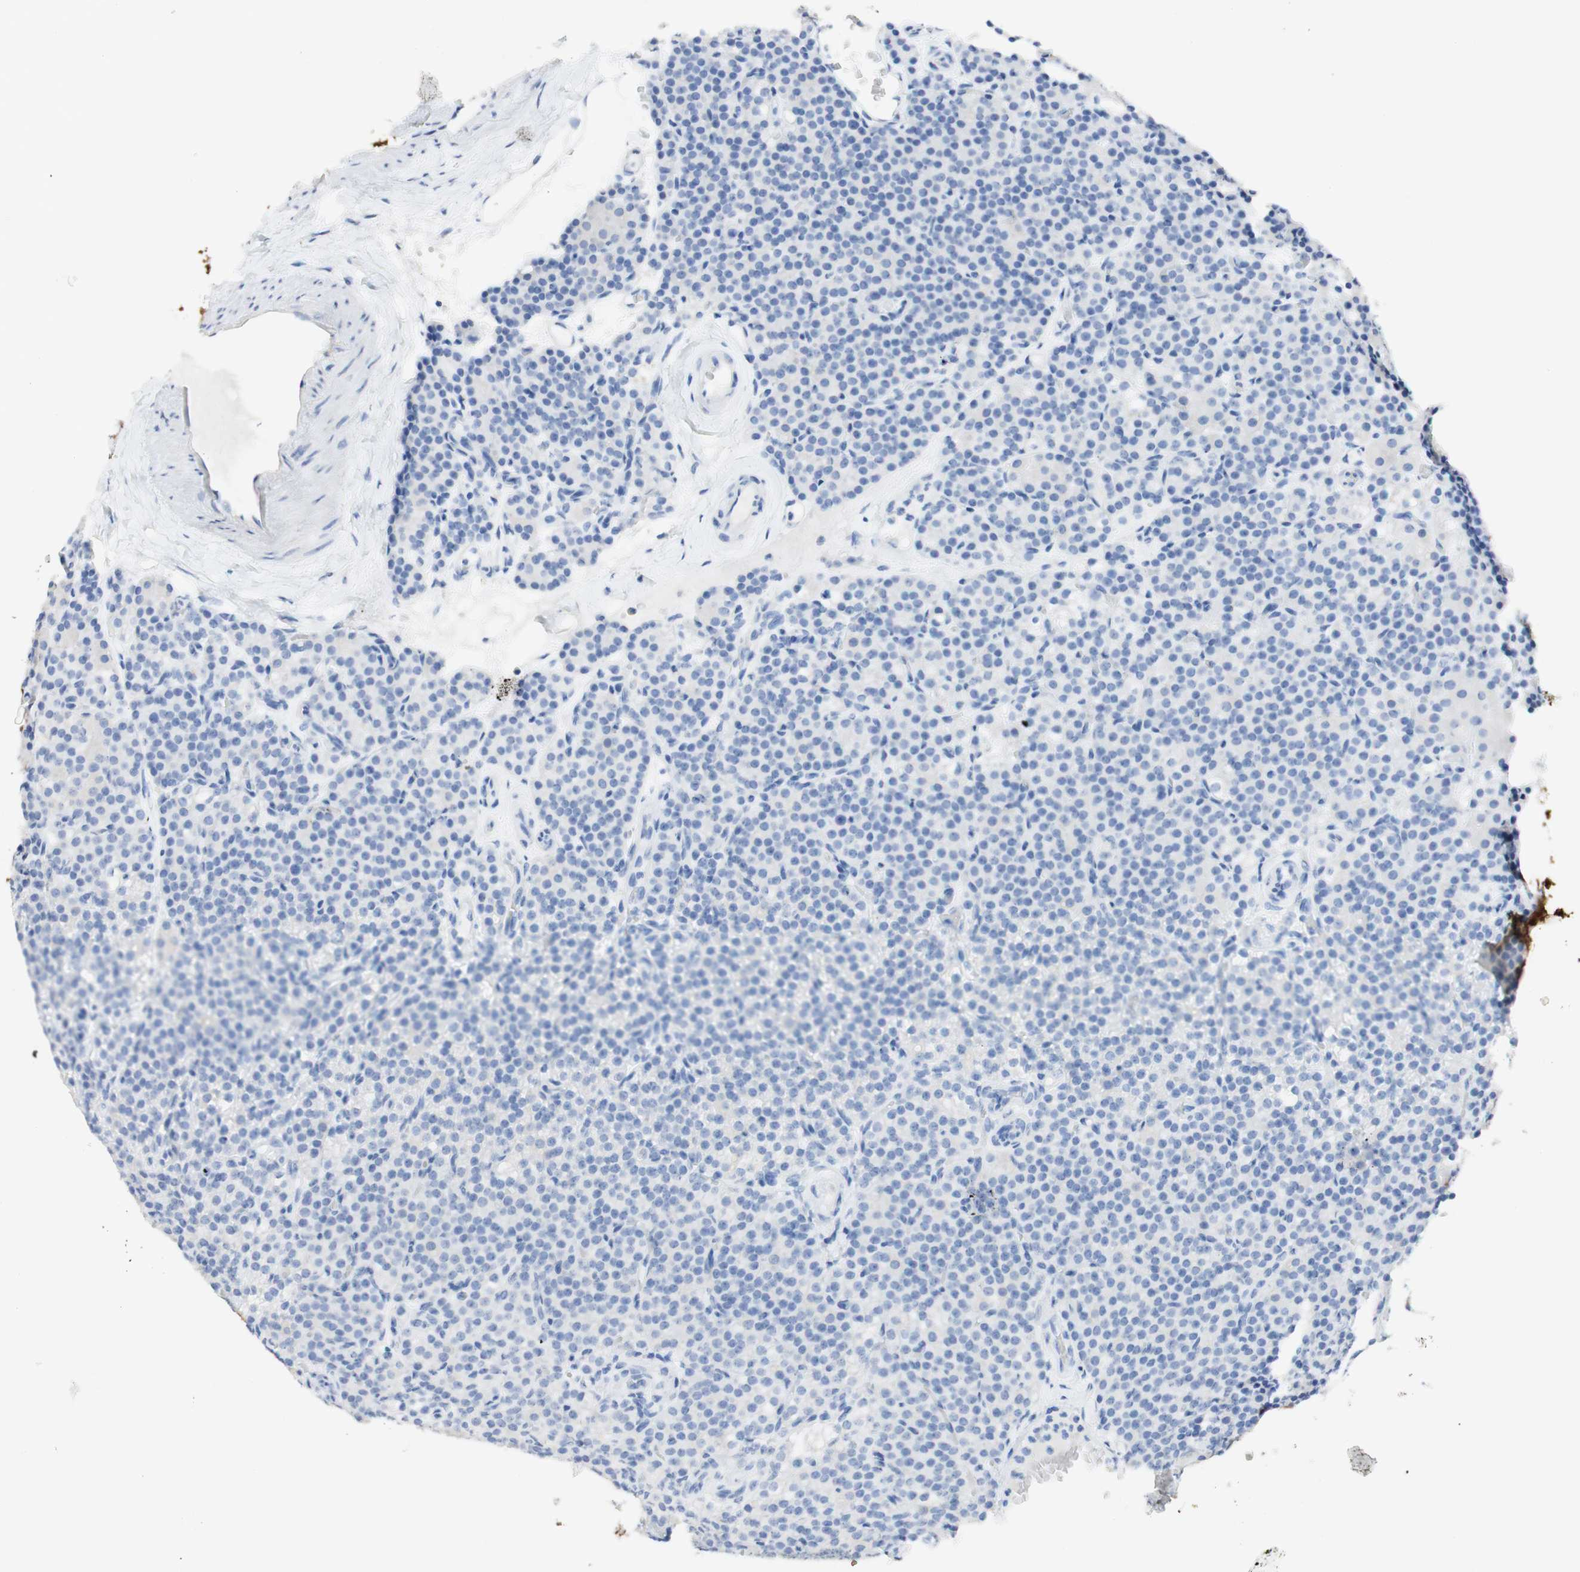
{"staining": {"intensity": "negative", "quantity": "none", "location": "none"}, "tissue": "parathyroid gland", "cell_type": "Glandular cells", "image_type": "normal", "snomed": [{"axis": "morphology", "description": "Normal tissue, NOS"}, {"axis": "topography", "description": "Parathyroid gland"}], "caption": "DAB immunohistochemical staining of unremarkable parathyroid gland displays no significant staining in glandular cells.", "gene": "TPO", "patient": {"sex": "female", "age": 57}}